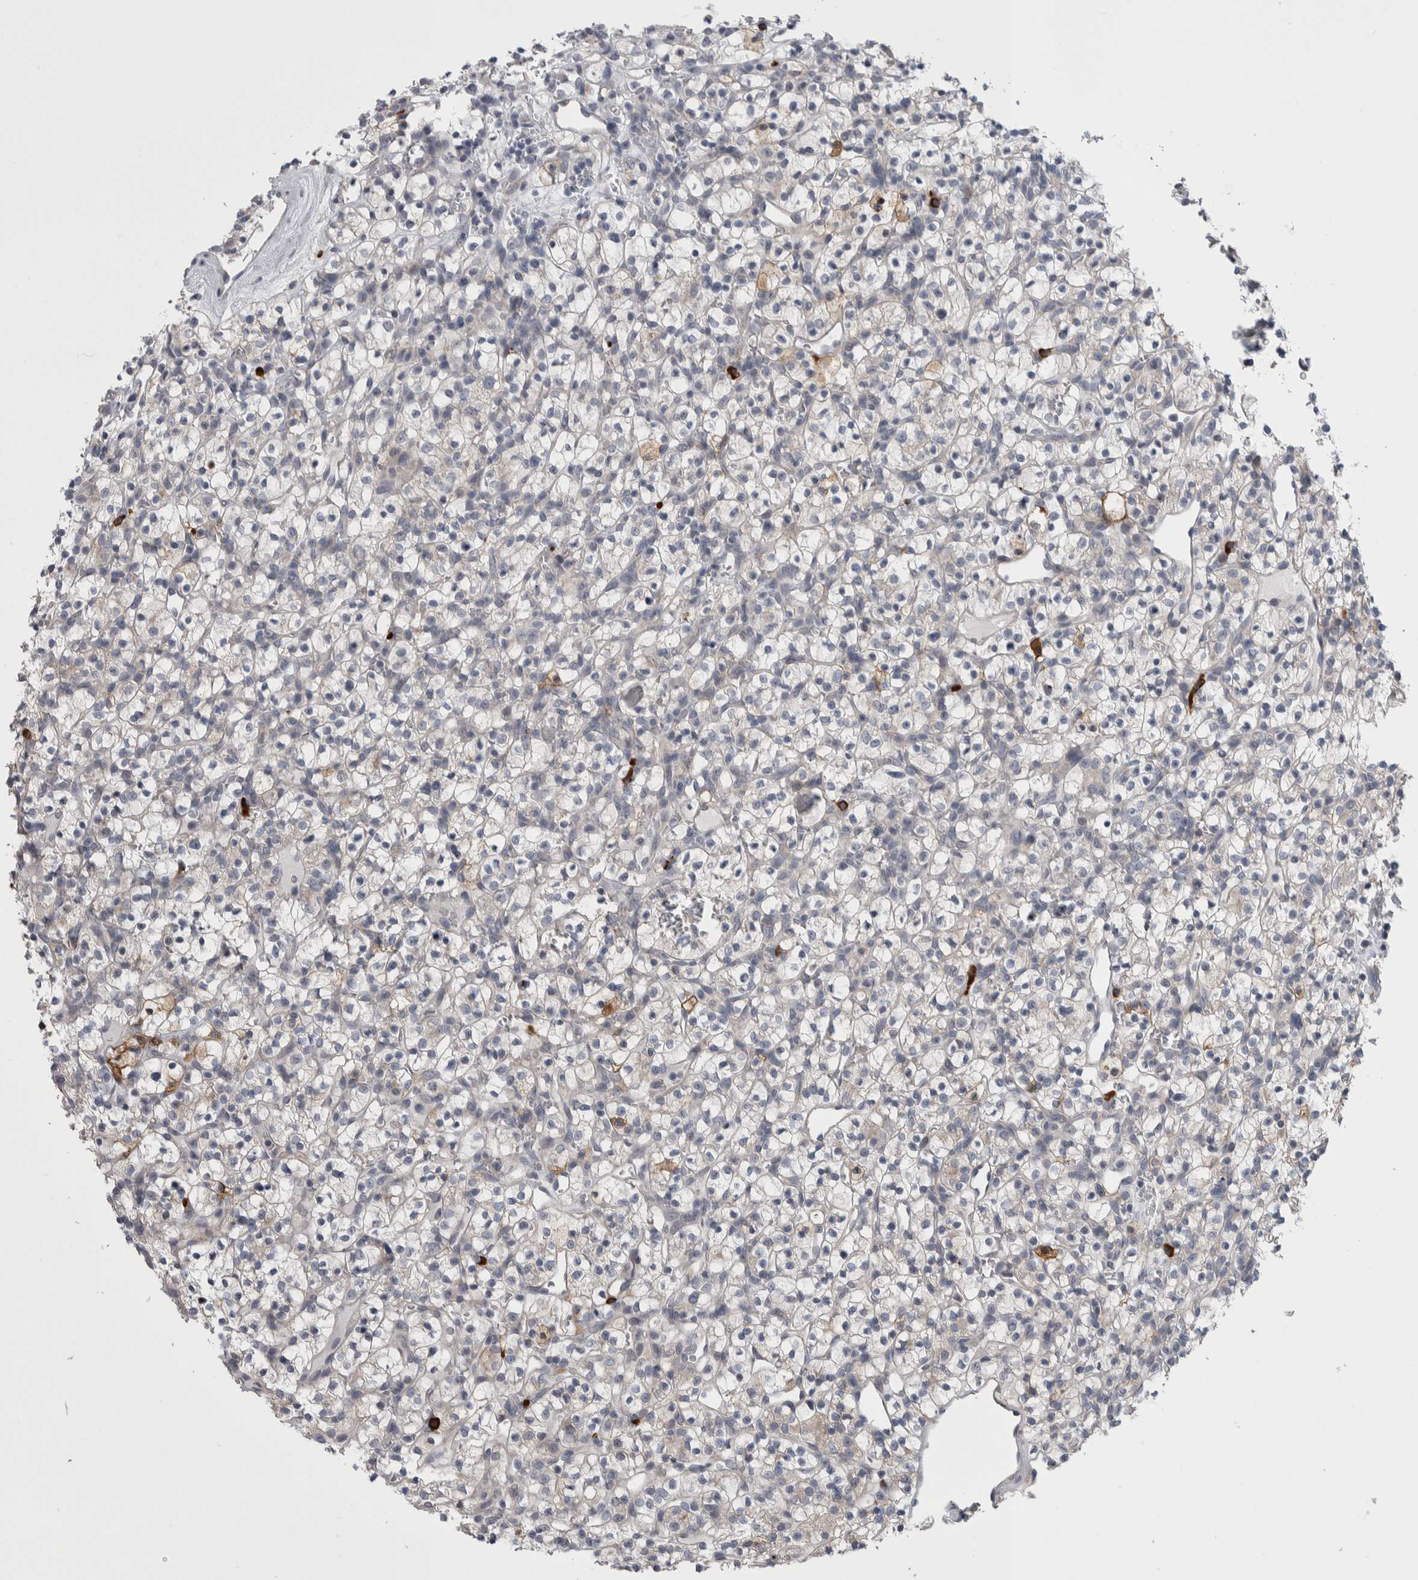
{"staining": {"intensity": "negative", "quantity": "none", "location": "none"}, "tissue": "renal cancer", "cell_type": "Tumor cells", "image_type": "cancer", "snomed": [{"axis": "morphology", "description": "Adenocarcinoma, NOS"}, {"axis": "topography", "description": "Kidney"}], "caption": "An immunohistochemistry image of renal cancer (adenocarcinoma) is shown. There is no staining in tumor cells of renal cancer (adenocarcinoma).", "gene": "IBTK", "patient": {"sex": "female", "age": 57}}